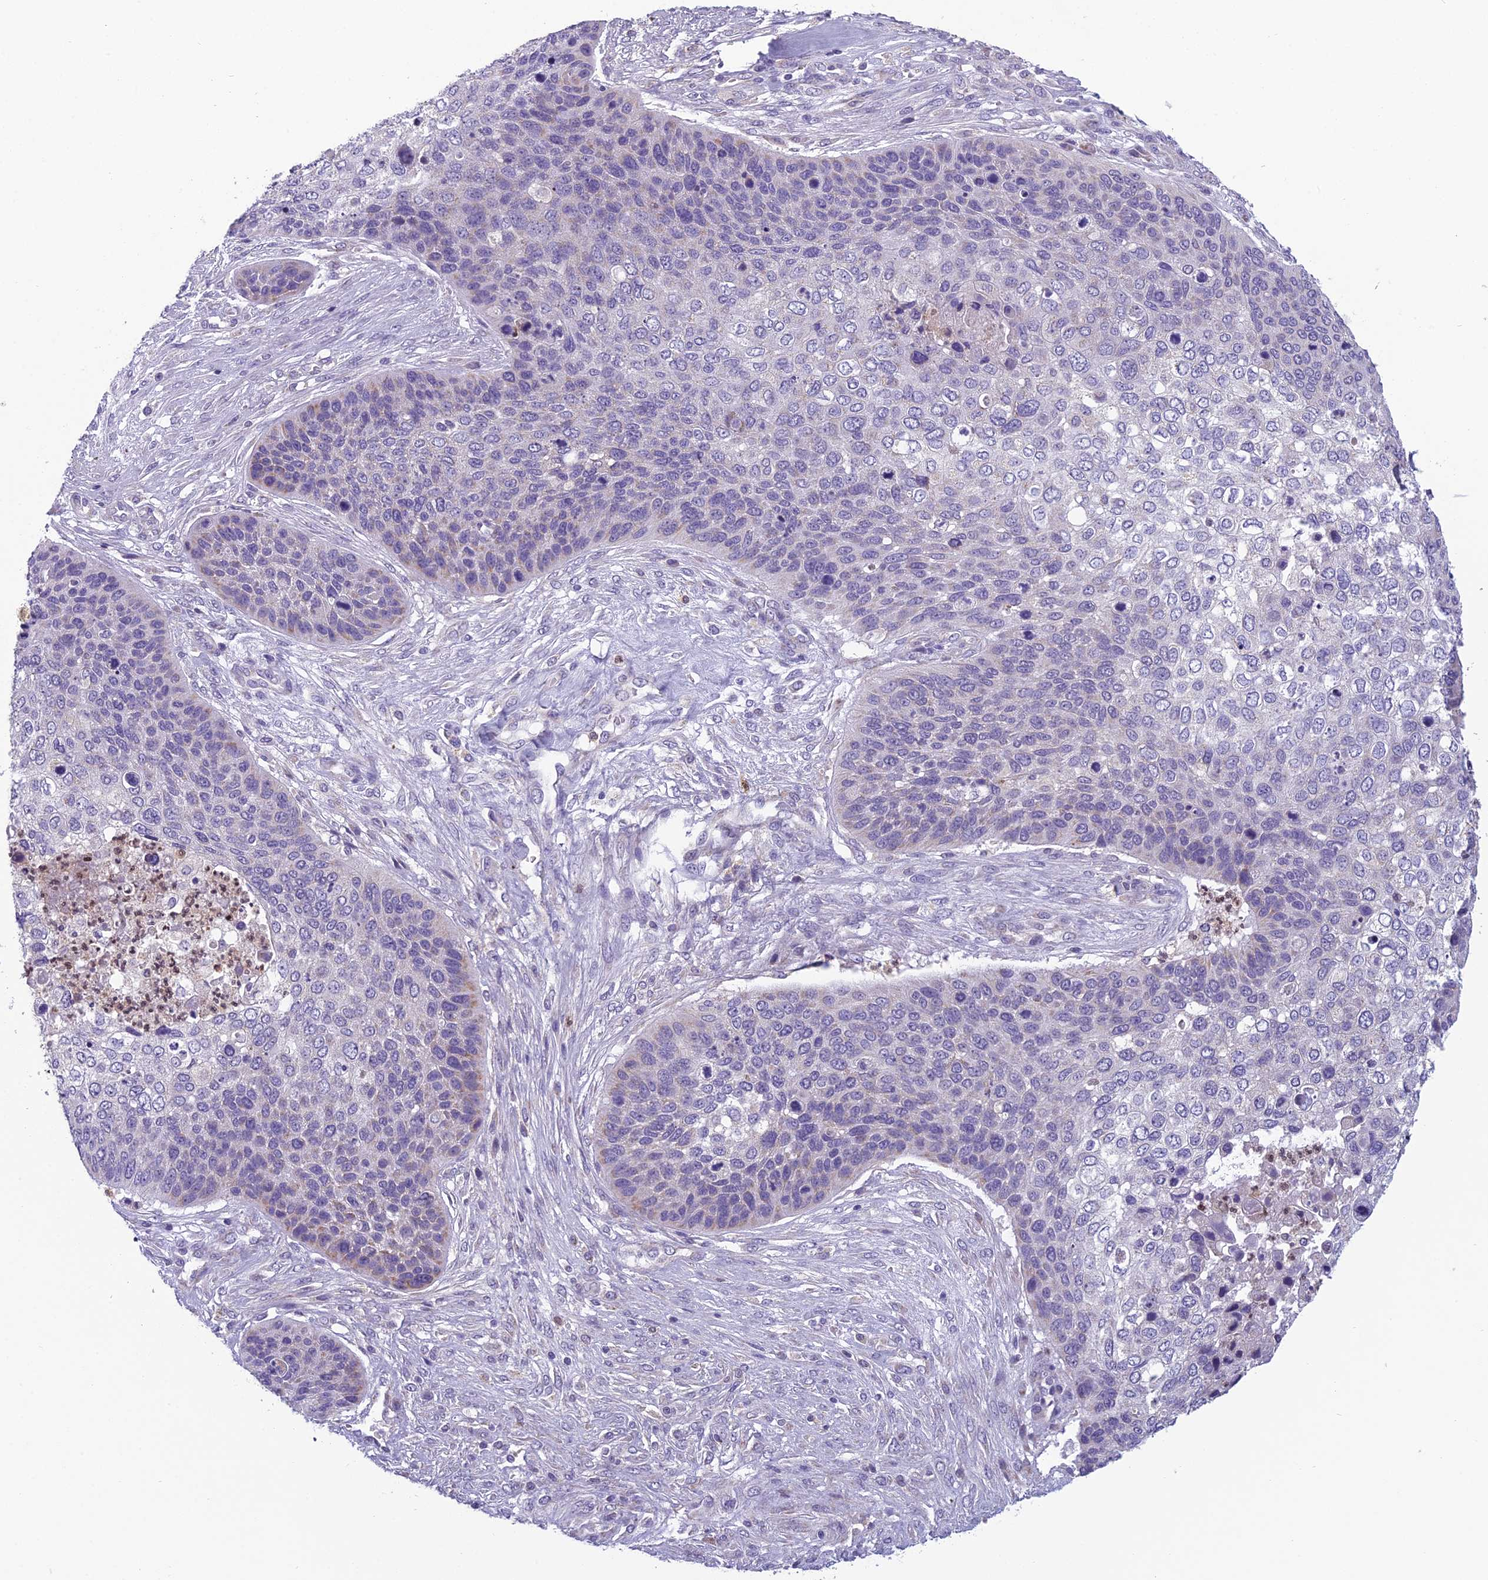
{"staining": {"intensity": "negative", "quantity": "none", "location": "none"}, "tissue": "skin cancer", "cell_type": "Tumor cells", "image_type": "cancer", "snomed": [{"axis": "morphology", "description": "Basal cell carcinoma"}, {"axis": "topography", "description": "Skin"}], "caption": "Image shows no protein expression in tumor cells of skin cancer tissue.", "gene": "ENSG00000188897", "patient": {"sex": "female", "age": 74}}